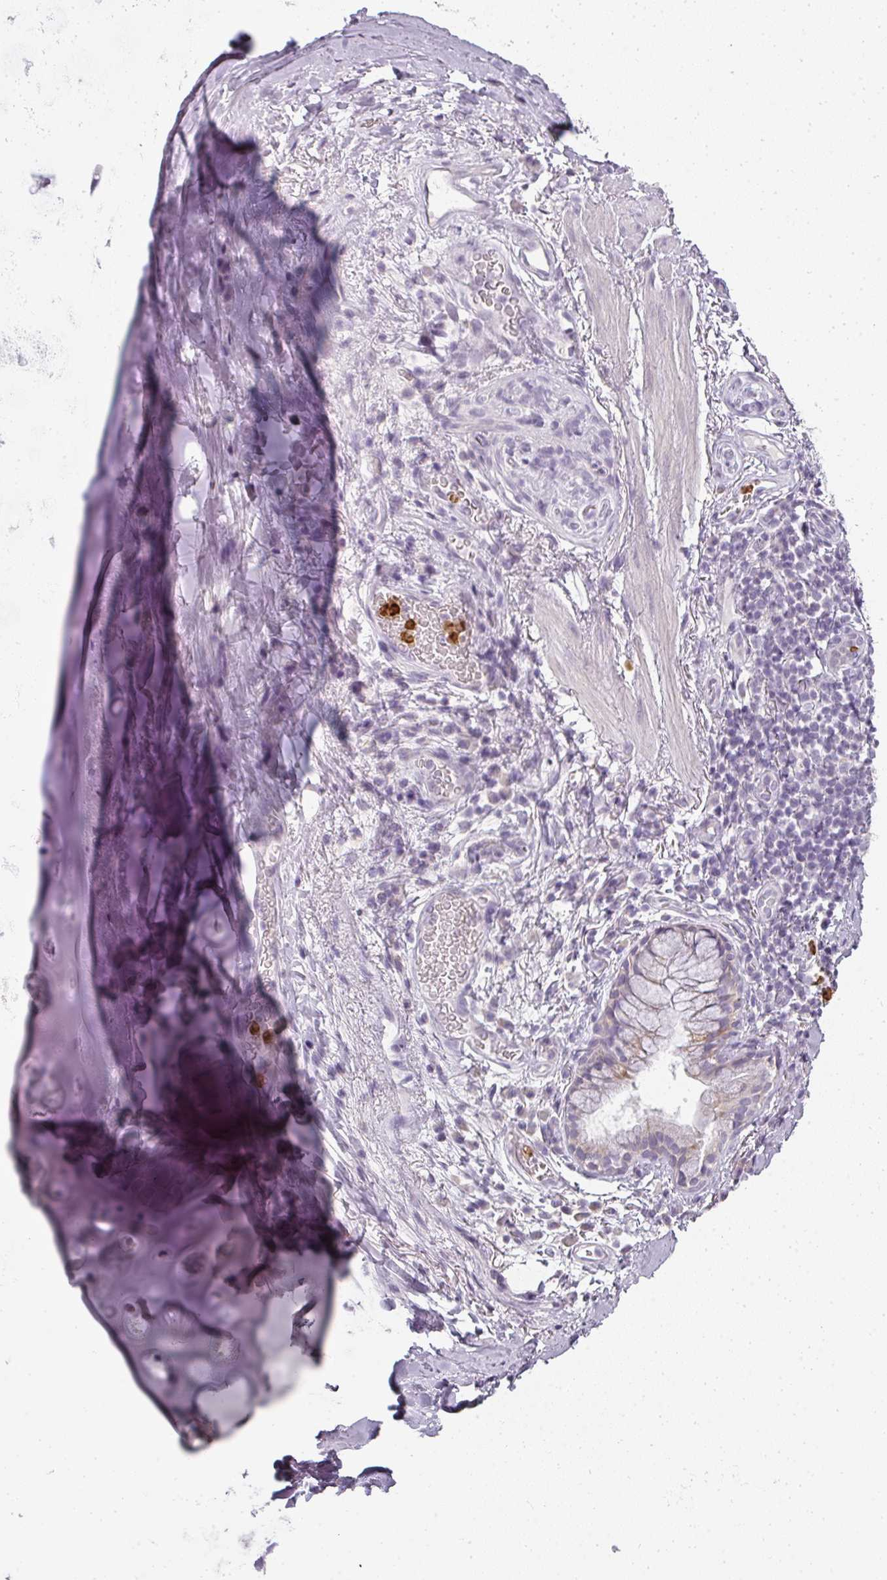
{"staining": {"intensity": "negative", "quantity": "none", "location": "none"}, "tissue": "soft tissue", "cell_type": "Chondrocytes", "image_type": "normal", "snomed": [{"axis": "morphology", "description": "Normal tissue, NOS"}, {"axis": "topography", "description": "Cartilage tissue"}, {"axis": "topography", "description": "Bronchus"}], "caption": "Unremarkable soft tissue was stained to show a protein in brown. There is no significant staining in chondrocytes.", "gene": "CAMP", "patient": {"sex": "male", "age": 58}}